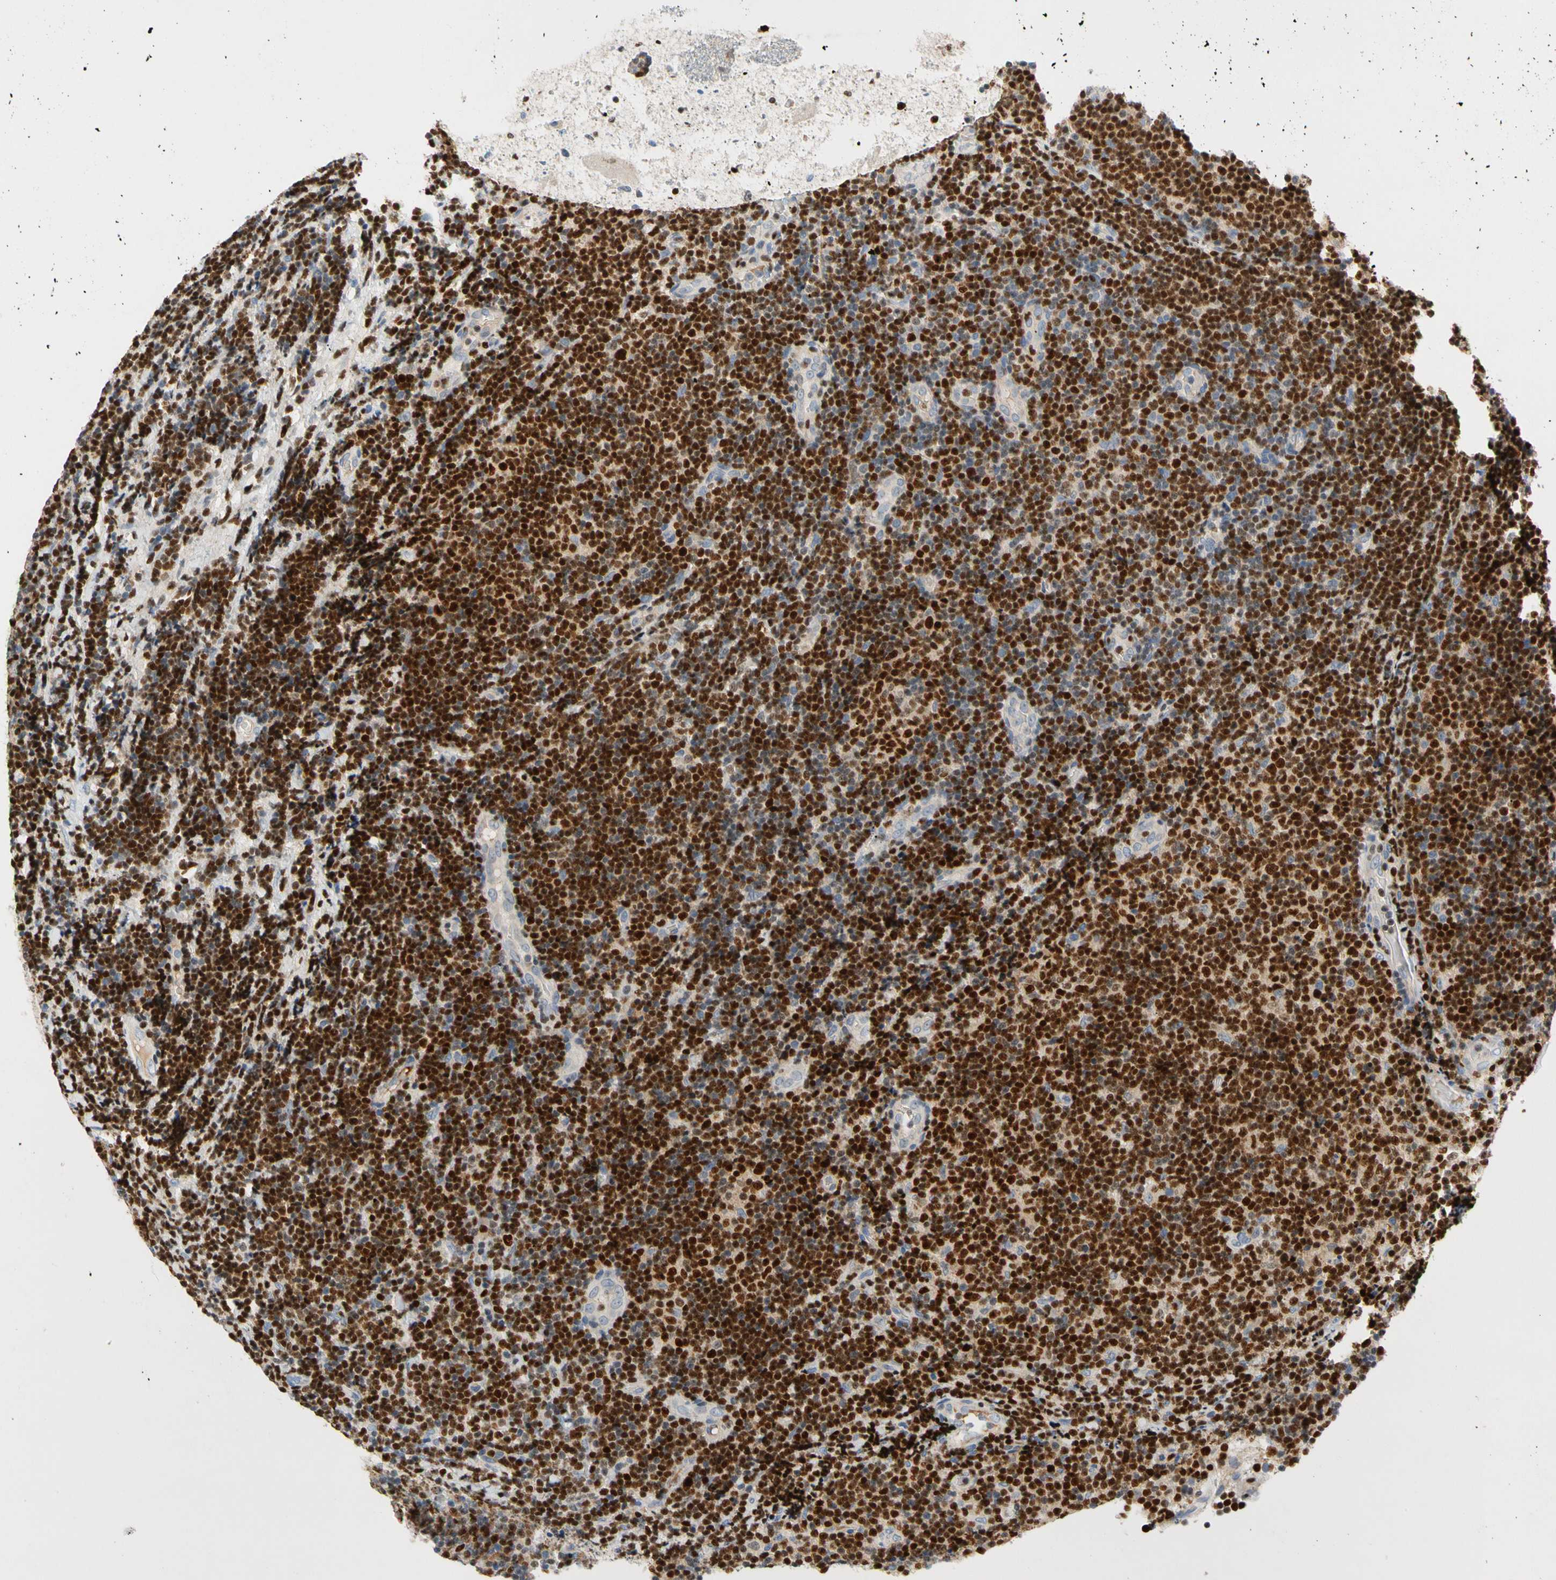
{"staining": {"intensity": "strong", "quantity": ">75%", "location": "nuclear"}, "tissue": "lymphoma", "cell_type": "Tumor cells", "image_type": "cancer", "snomed": [{"axis": "morphology", "description": "Malignant lymphoma, non-Hodgkin's type, Low grade"}, {"axis": "topography", "description": "Lymph node"}], "caption": "There is high levels of strong nuclear positivity in tumor cells of lymphoma, as demonstrated by immunohistochemical staining (brown color).", "gene": "SP140", "patient": {"sex": "male", "age": 83}}